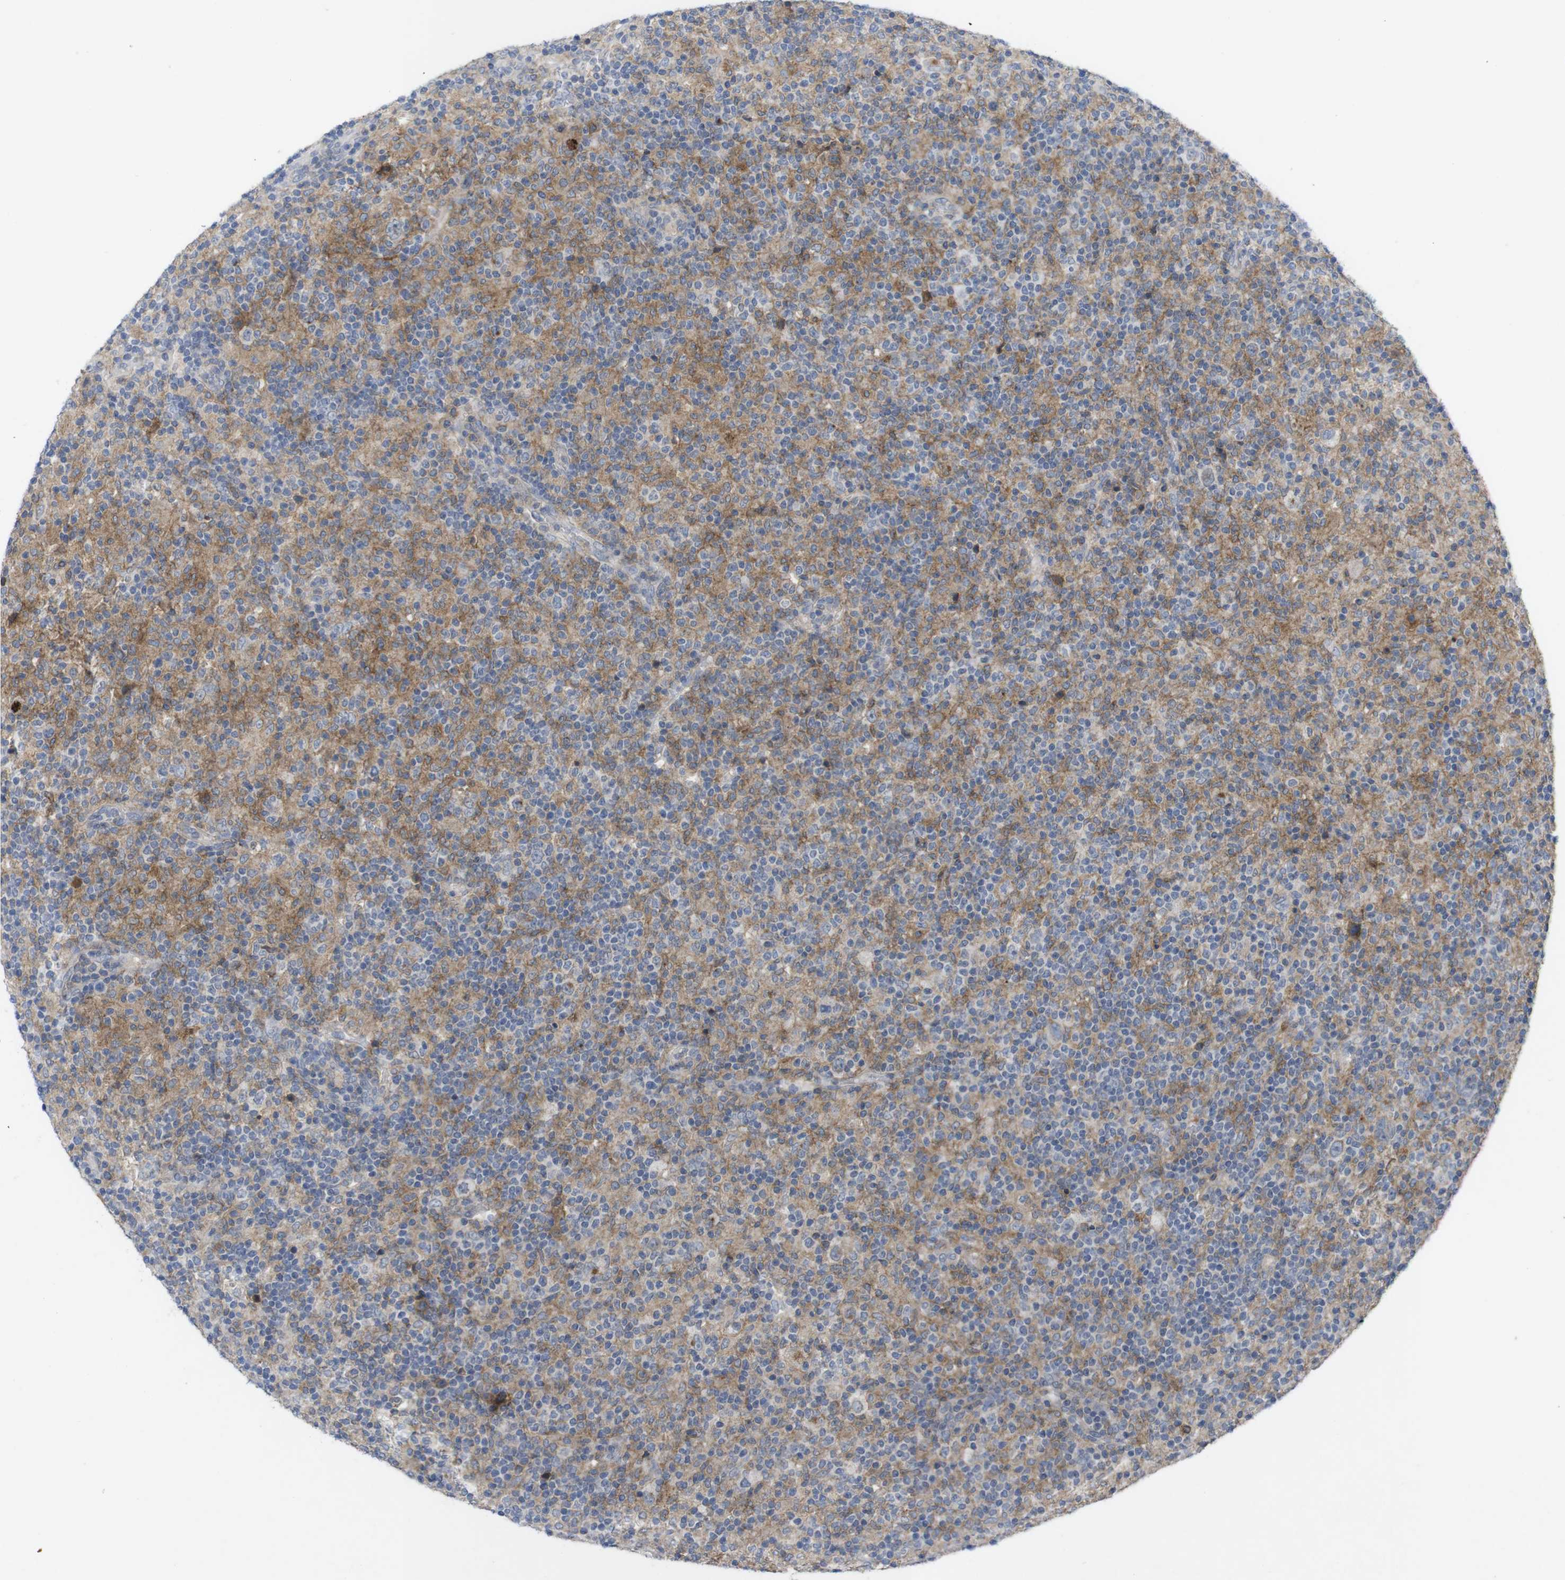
{"staining": {"intensity": "negative", "quantity": "none", "location": "none"}, "tissue": "lymphoma", "cell_type": "Tumor cells", "image_type": "cancer", "snomed": [{"axis": "morphology", "description": "Hodgkin's disease, NOS"}, {"axis": "topography", "description": "Lymph node"}], "caption": "Tumor cells are negative for brown protein staining in Hodgkin's disease.", "gene": "SLAMF7", "patient": {"sex": "male", "age": 70}}